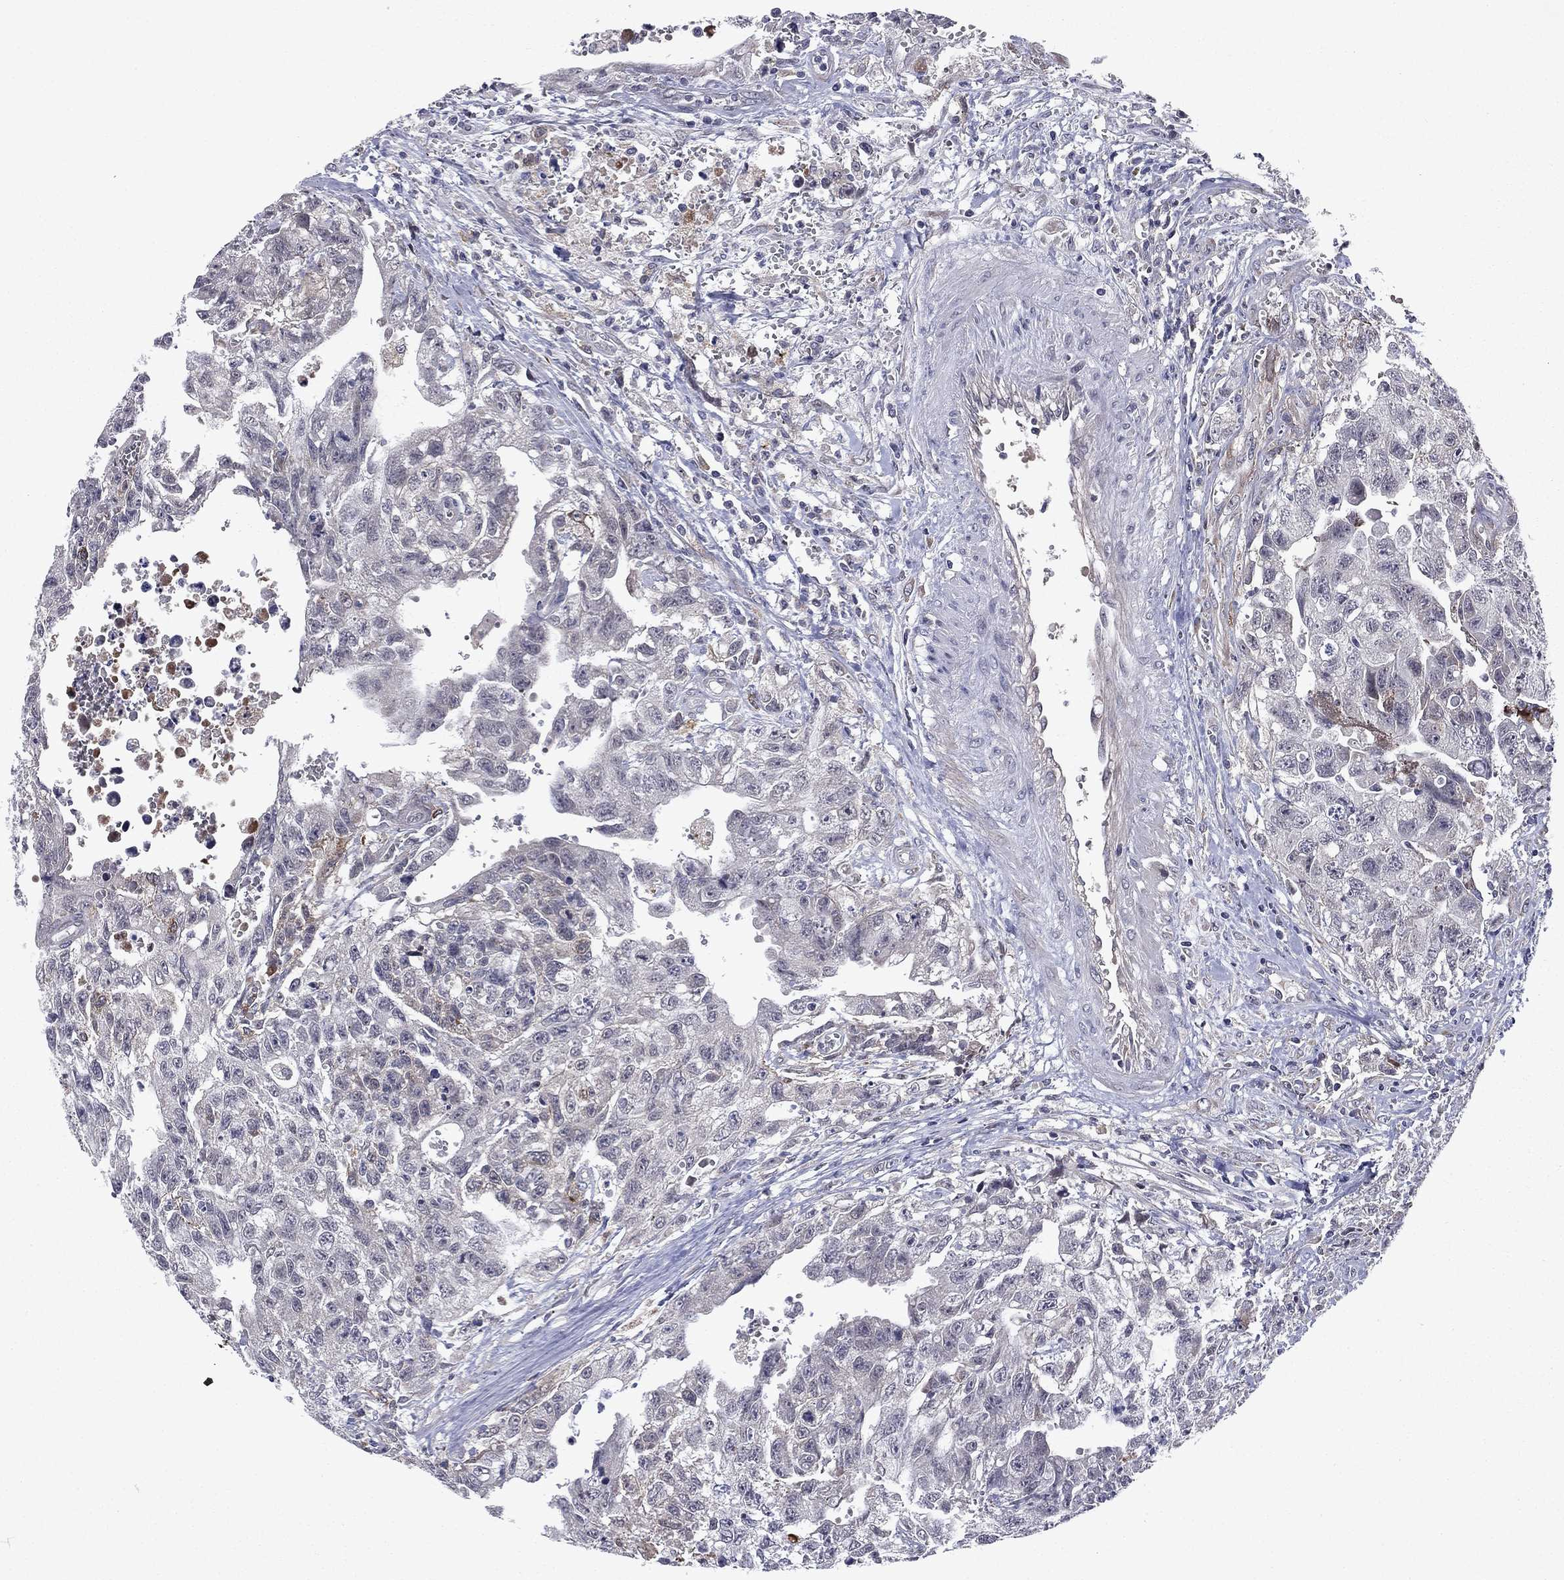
{"staining": {"intensity": "negative", "quantity": "none", "location": "none"}, "tissue": "testis cancer", "cell_type": "Tumor cells", "image_type": "cancer", "snomed": [{"axis": "morphology", "description": "Carcinoma, Embryonal, NOS"}, {"axis": "topography", "description": "Testis"}], "caption": "This is an immunohistochemistry photomicrograph of testis cancer. There is no positivity in tumor cells.", "gene": "ECM1", "patient": {"sex": "male", "age": 24}}